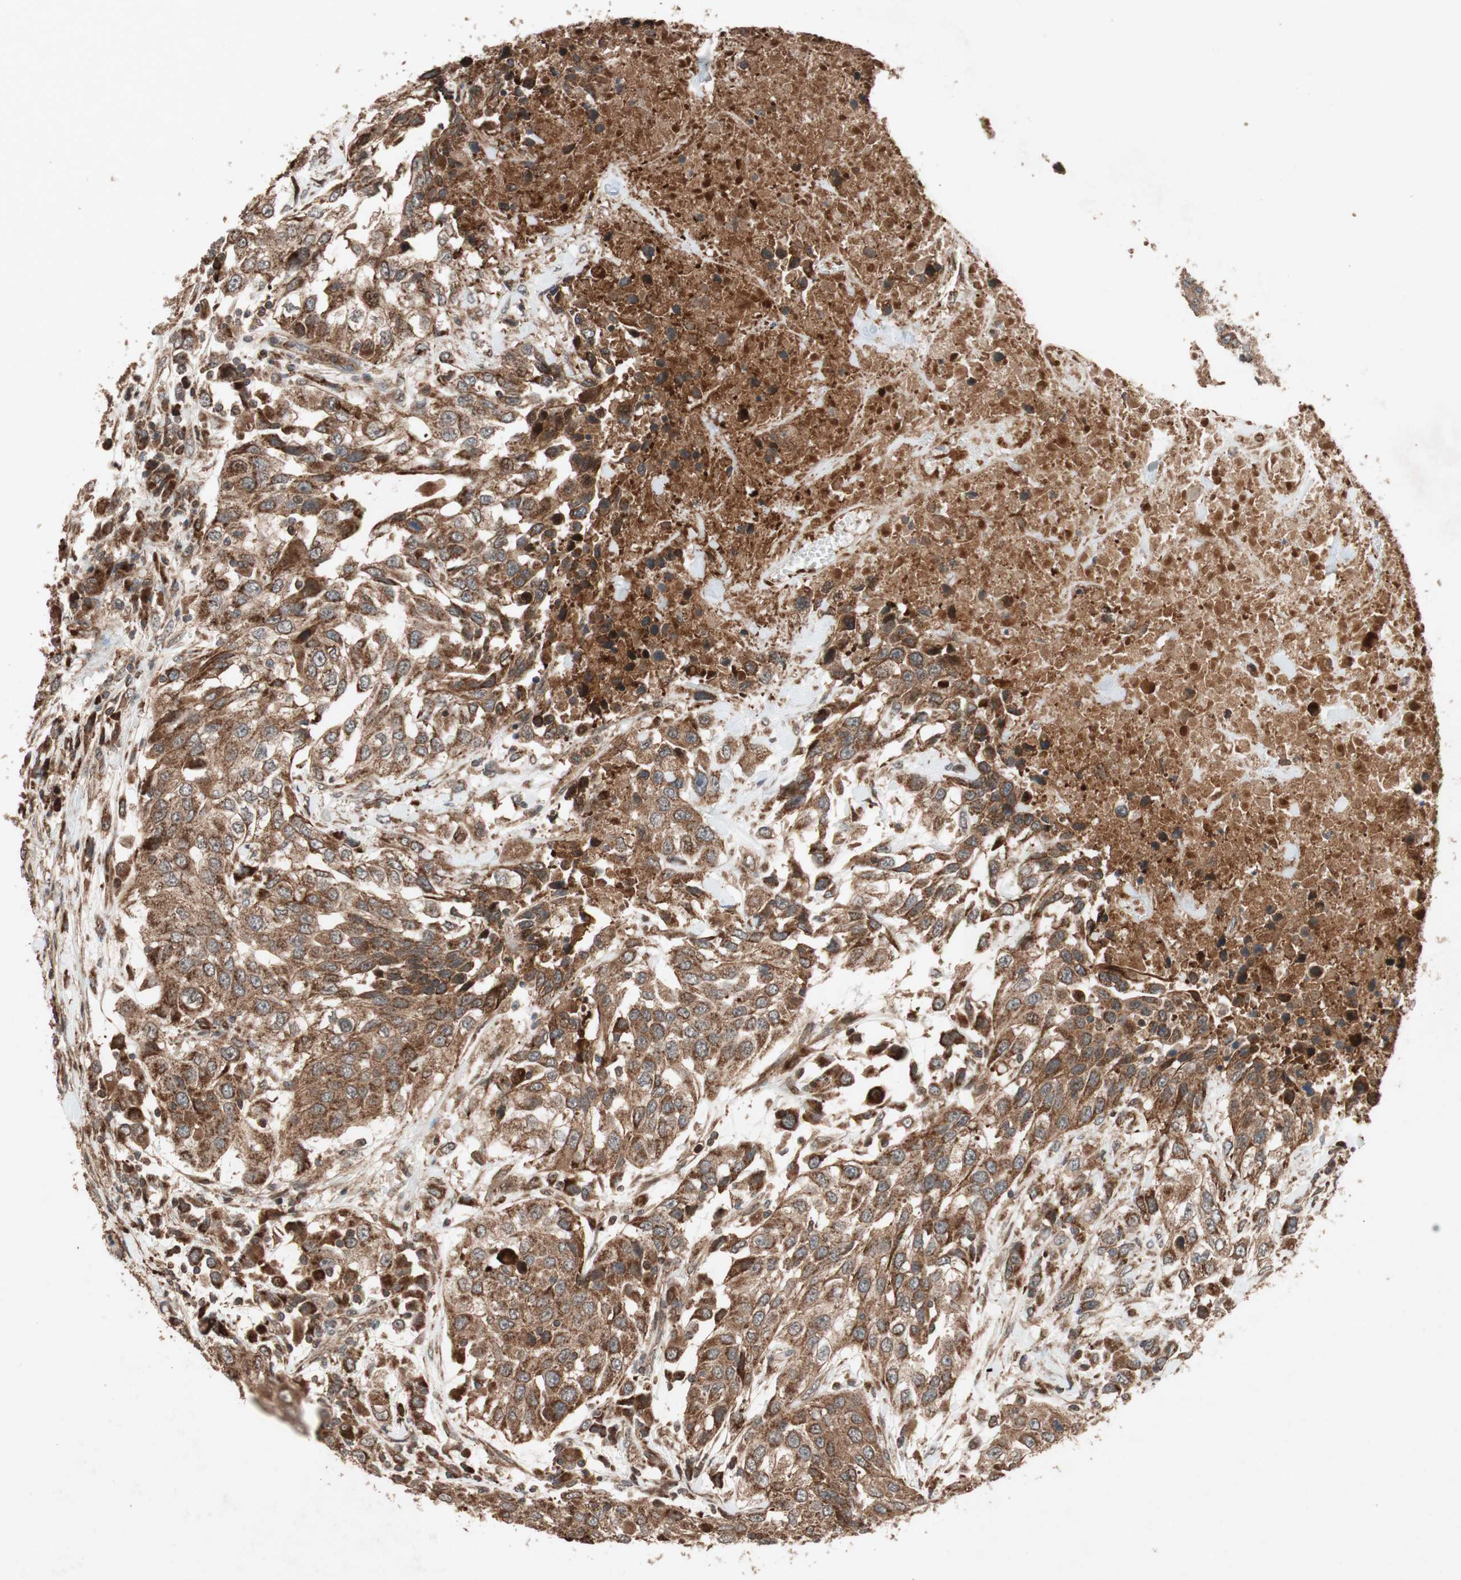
{"staining": {"intensity": "strong", "quantity": ">75%", "location": "cytoplasmic/membranous"}, "tissue": "urothelial cancer", "cell_type": "Tumor cells", "image_type": "cancer", "snomed": [{"axis": "morphology", "description": "Urothelial carcinoma, High grade"}, {"axis": "topography", "description": "Urinary bladder"}], "caption": "This histopathology image demonstrates IHC staining of urothelial cancer, with high strong cytoplasmic/membranous staining in approximately >75% of tumor cells.", "gene": "RAB1A", "patient": {"sex": "female", "age": 80}}